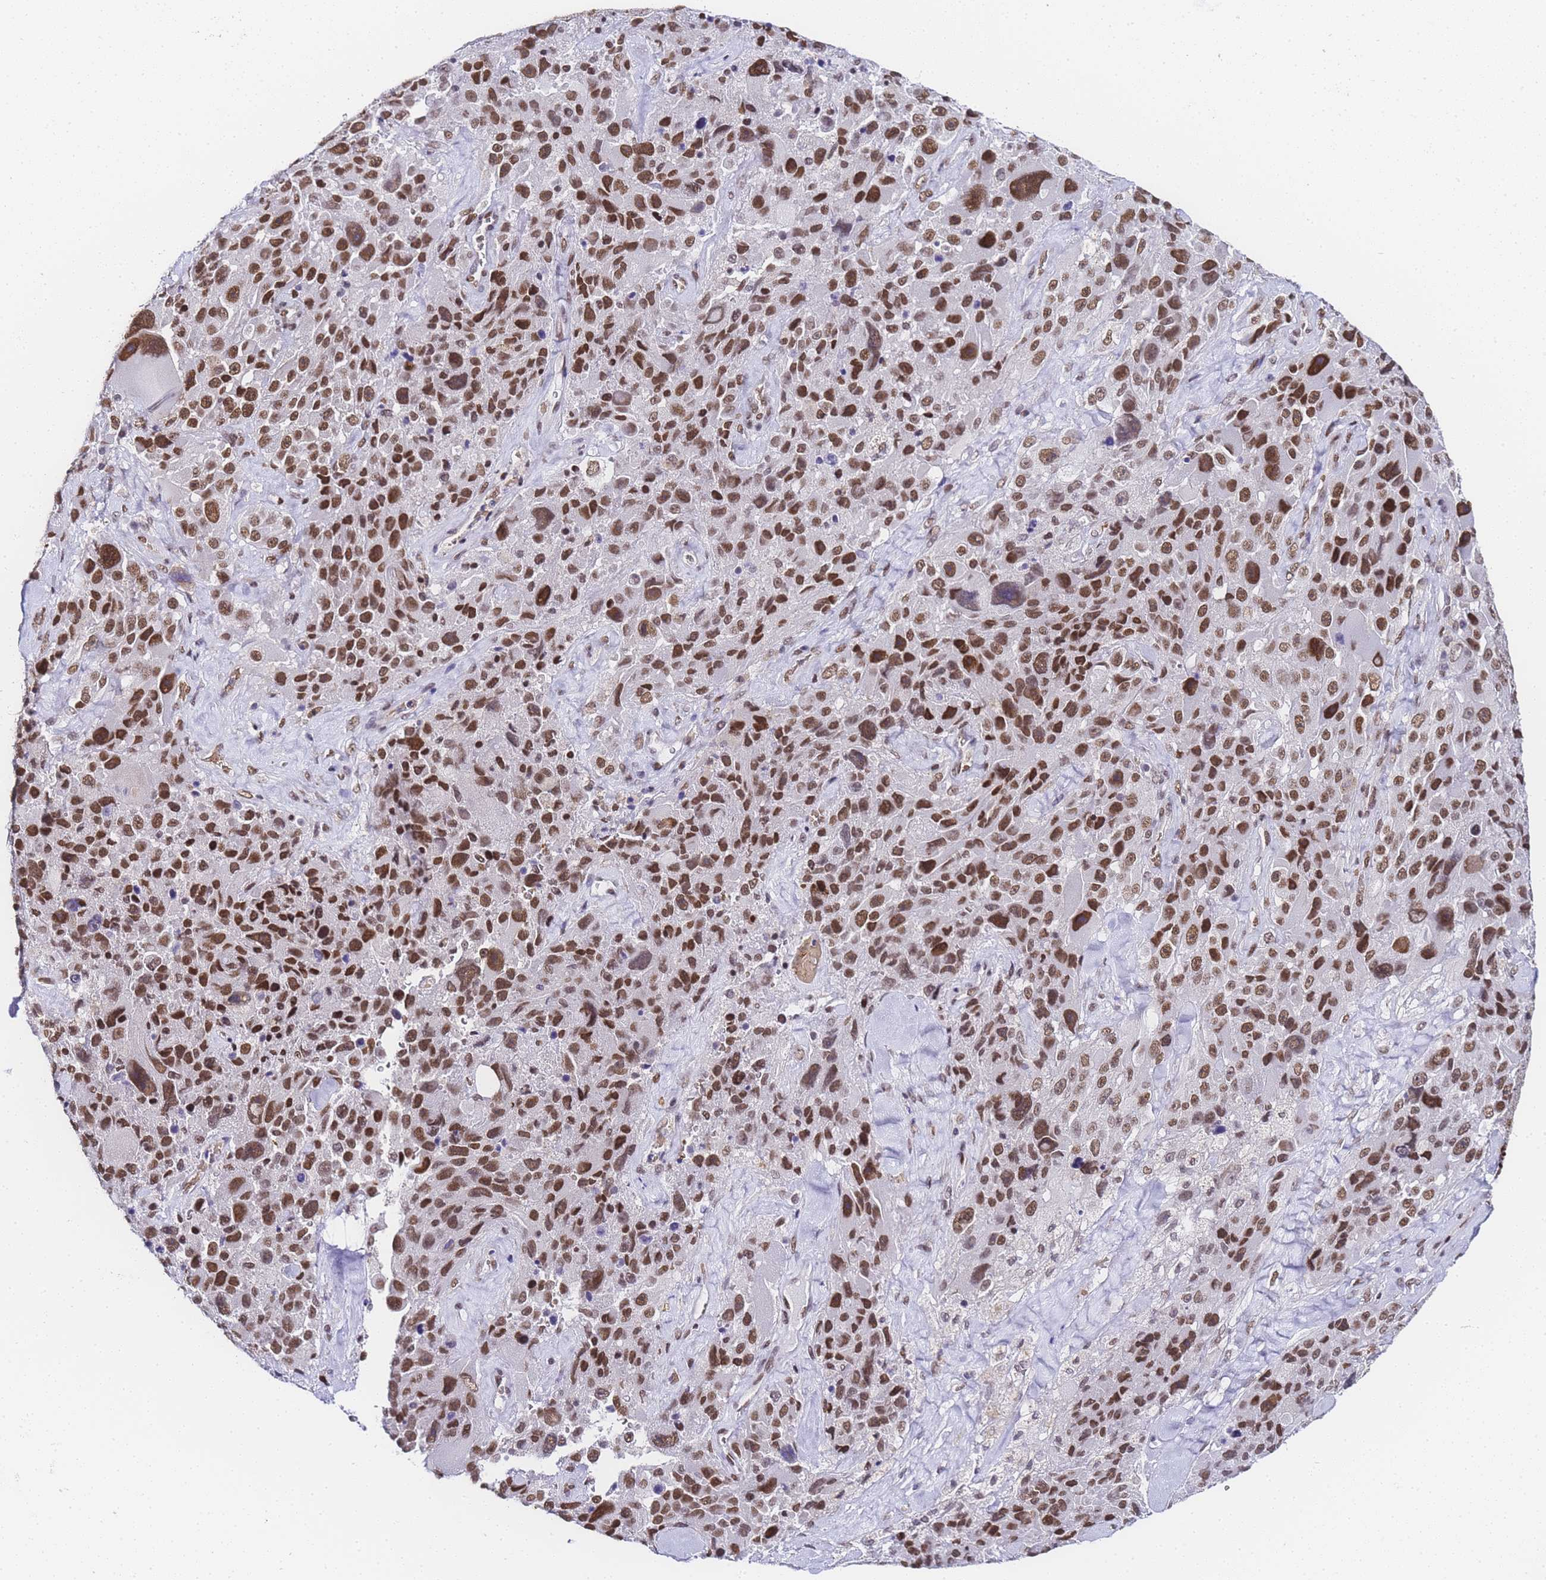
{"staining": {"intensity": "moderate", "quantity": ">75%", "location": "nuclear"}, "tissue": "melanoma", "cell_type": "Tumor cells", "image_type": "cancer", "snomed": [{"axis": "morphology", "description": "Malignant melanoma, Metastatic site"}, {"axis": "topography", "description": "Lymph node"}], "caption": "High-power microscopy captured an immunohistochemistry (IHC) photomicrograph of melanoma, revealing moderate nuclear expression in approximately >75% of tumor cells.", "gene": "POLR1A", "patient": {"sex": "male", "age": 62}}